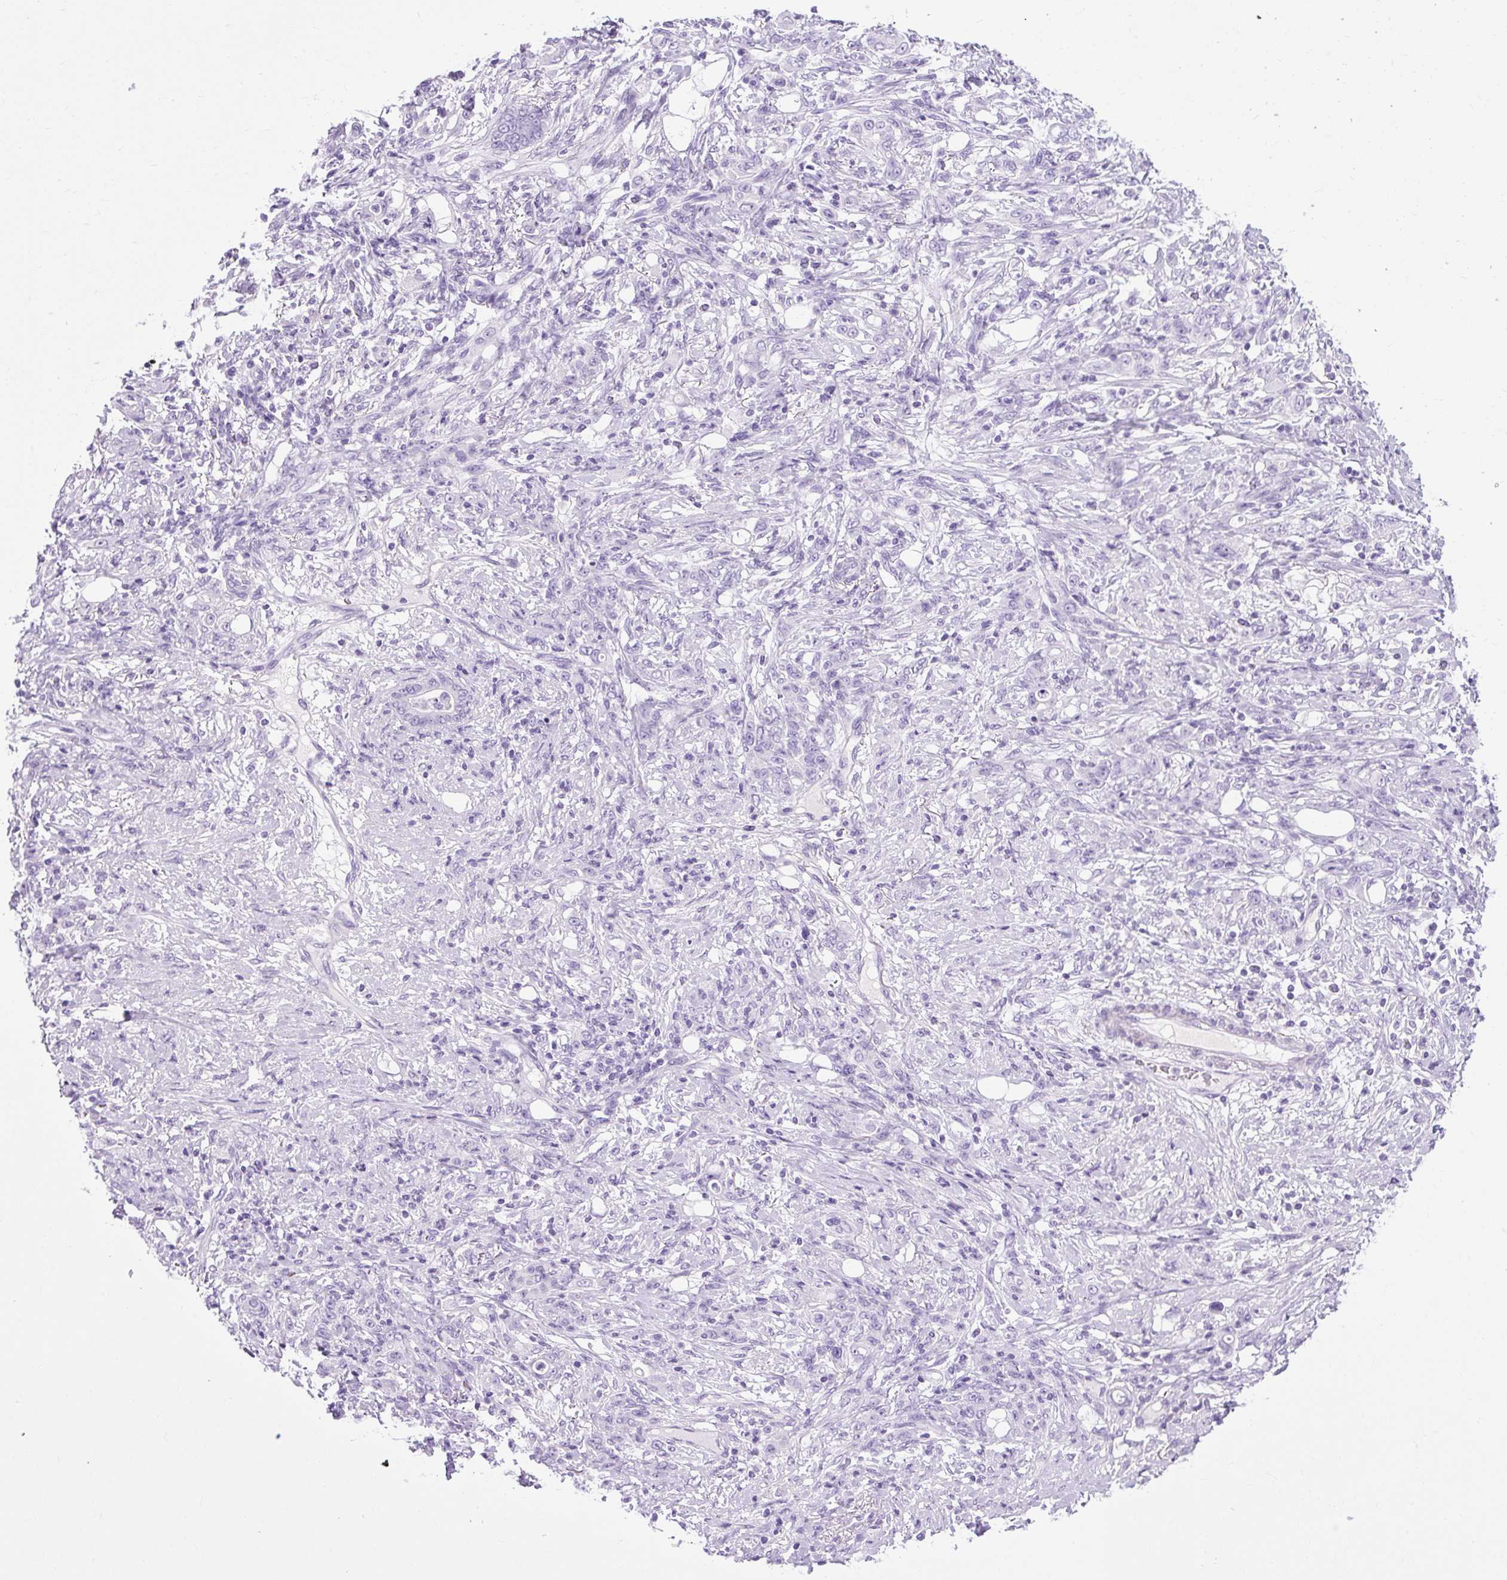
{"staining": {"intensity": "negative", "quantity": "none", "location": "none"}, "tissue": "stomach cancer", "cell_type": "Tumor cells", "image_type": "cancer", "snomed": [{"axis": "morphology", "description": "Adenocarcinoma, NOS"}, {"axis": "topography", "description": "Stomach"}], "caption": "This histopathology image is of adenocarcinoma (stomach) stained with immunohistochemistry to label a protein in brown with the nuclei are counter-stained blue. There is no expression in tumor cells. (DAB (3,3'-diaminobenzidine) IHC with hematoxylin counter stain).", "gene": "B3GNT4", "patient": {"sex": "female", "age": 79}}